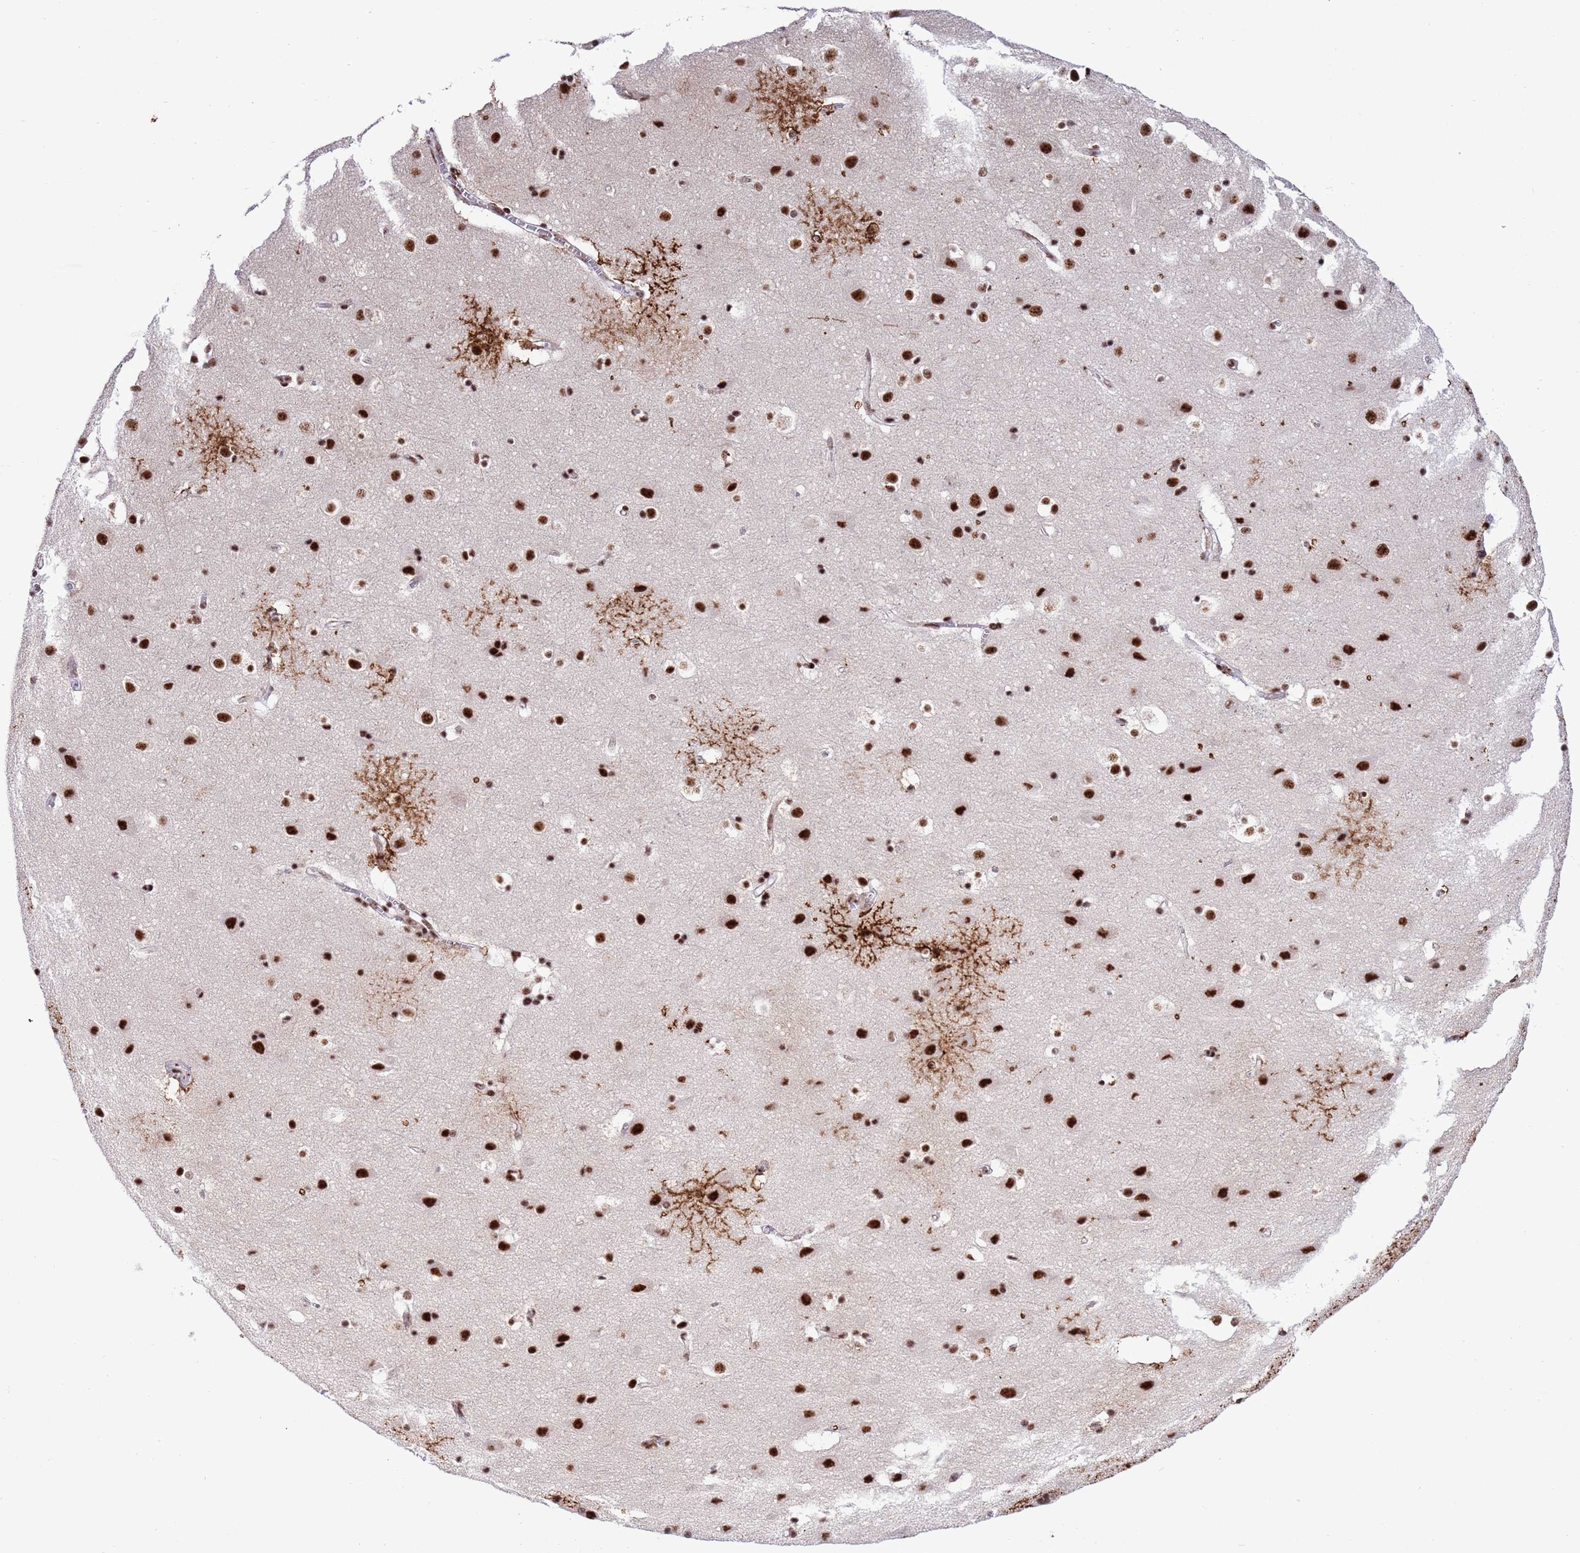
{"staining": {"intensity": "moderate", "quantity": ">75%", "location": "nuclear"}, "tissue": "cerebral cortex", "cell_type": "Endothelial cells", "image_type": "normal", "snomed": [{"axis": "morphology", "description": "Normal tissue, NOS"}, {"axis": "topography", "description": "Cerebral cortex"}], "caption": "Immunohistochemistry photomicrograph of normal cerebral cortex stained for a protein (brown), which displays medium levels of moderate nuclear staining in about >75% of endothelial cells.", "gene": "THOC2", "patient": {"sex": "male", "age": 54}}